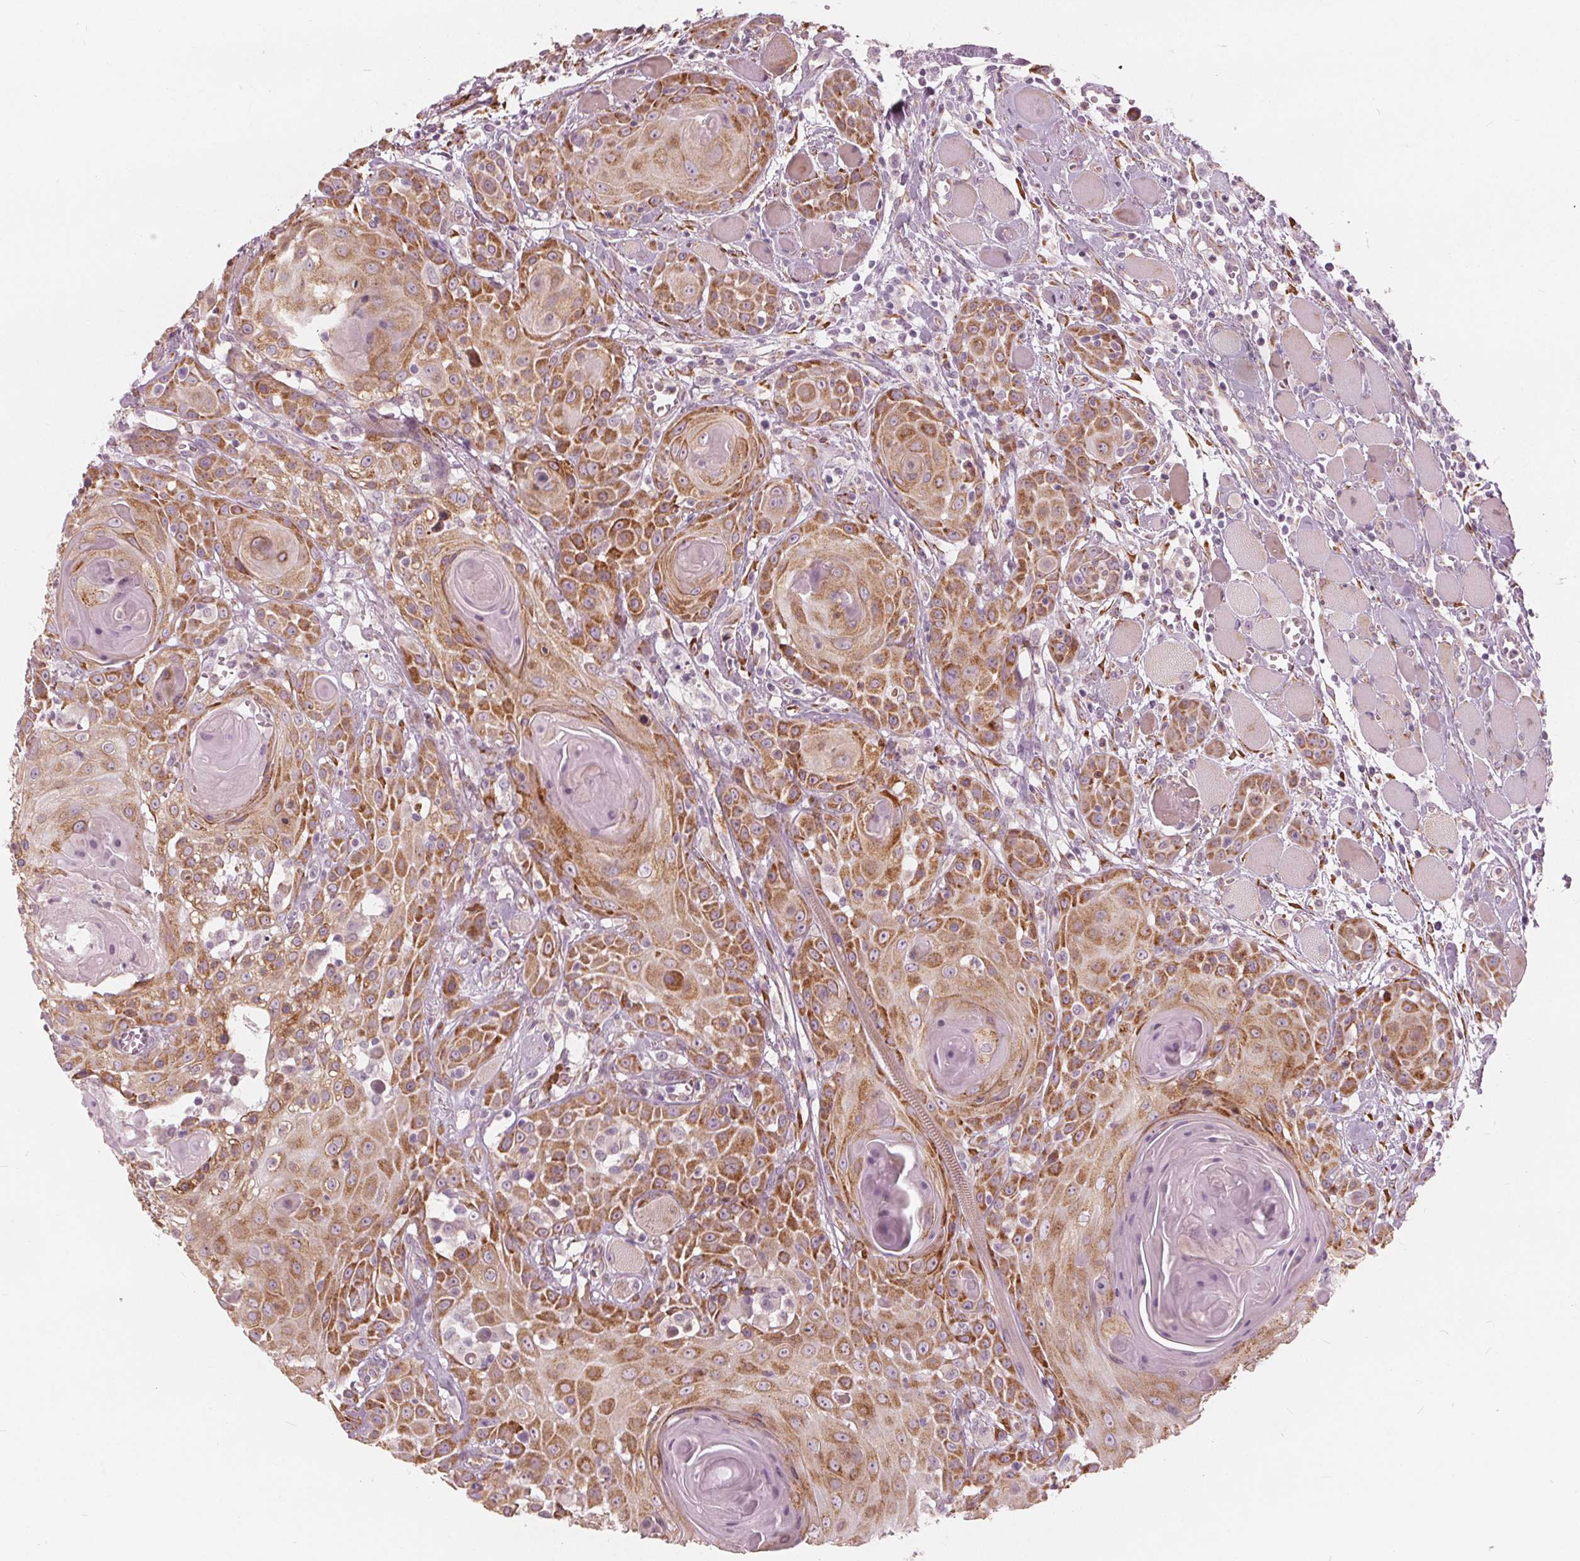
{"staining": {"intensity": "moderate", "quantity": ">75%", "location": "cytoplasmic/membranous"}, "tissue": "head and neck cancer", "cell_type": "Tumor cells", "image_type": "cancer", "snomed": [{"axis": "morphology", "description": "Squamous cell carcinoma, NOS"}, {"axis": "topography", "description": "Head-Neck"}], "caption": "IHC (DAB (3,3'-diaminobenzidine)) staining of head and neck squamous cell carcinoma reveals moderate cytoplasmic/membranous protein staining in about >75% of tumor cells. Using DAB (3,3'-diaminobenzidine) (brown) and hematoxylin (blue) stains, captured at high magnification using brightfield microscopy.", "gene": "BRSK1", "patient": {"sex": "female", "age": 80}}